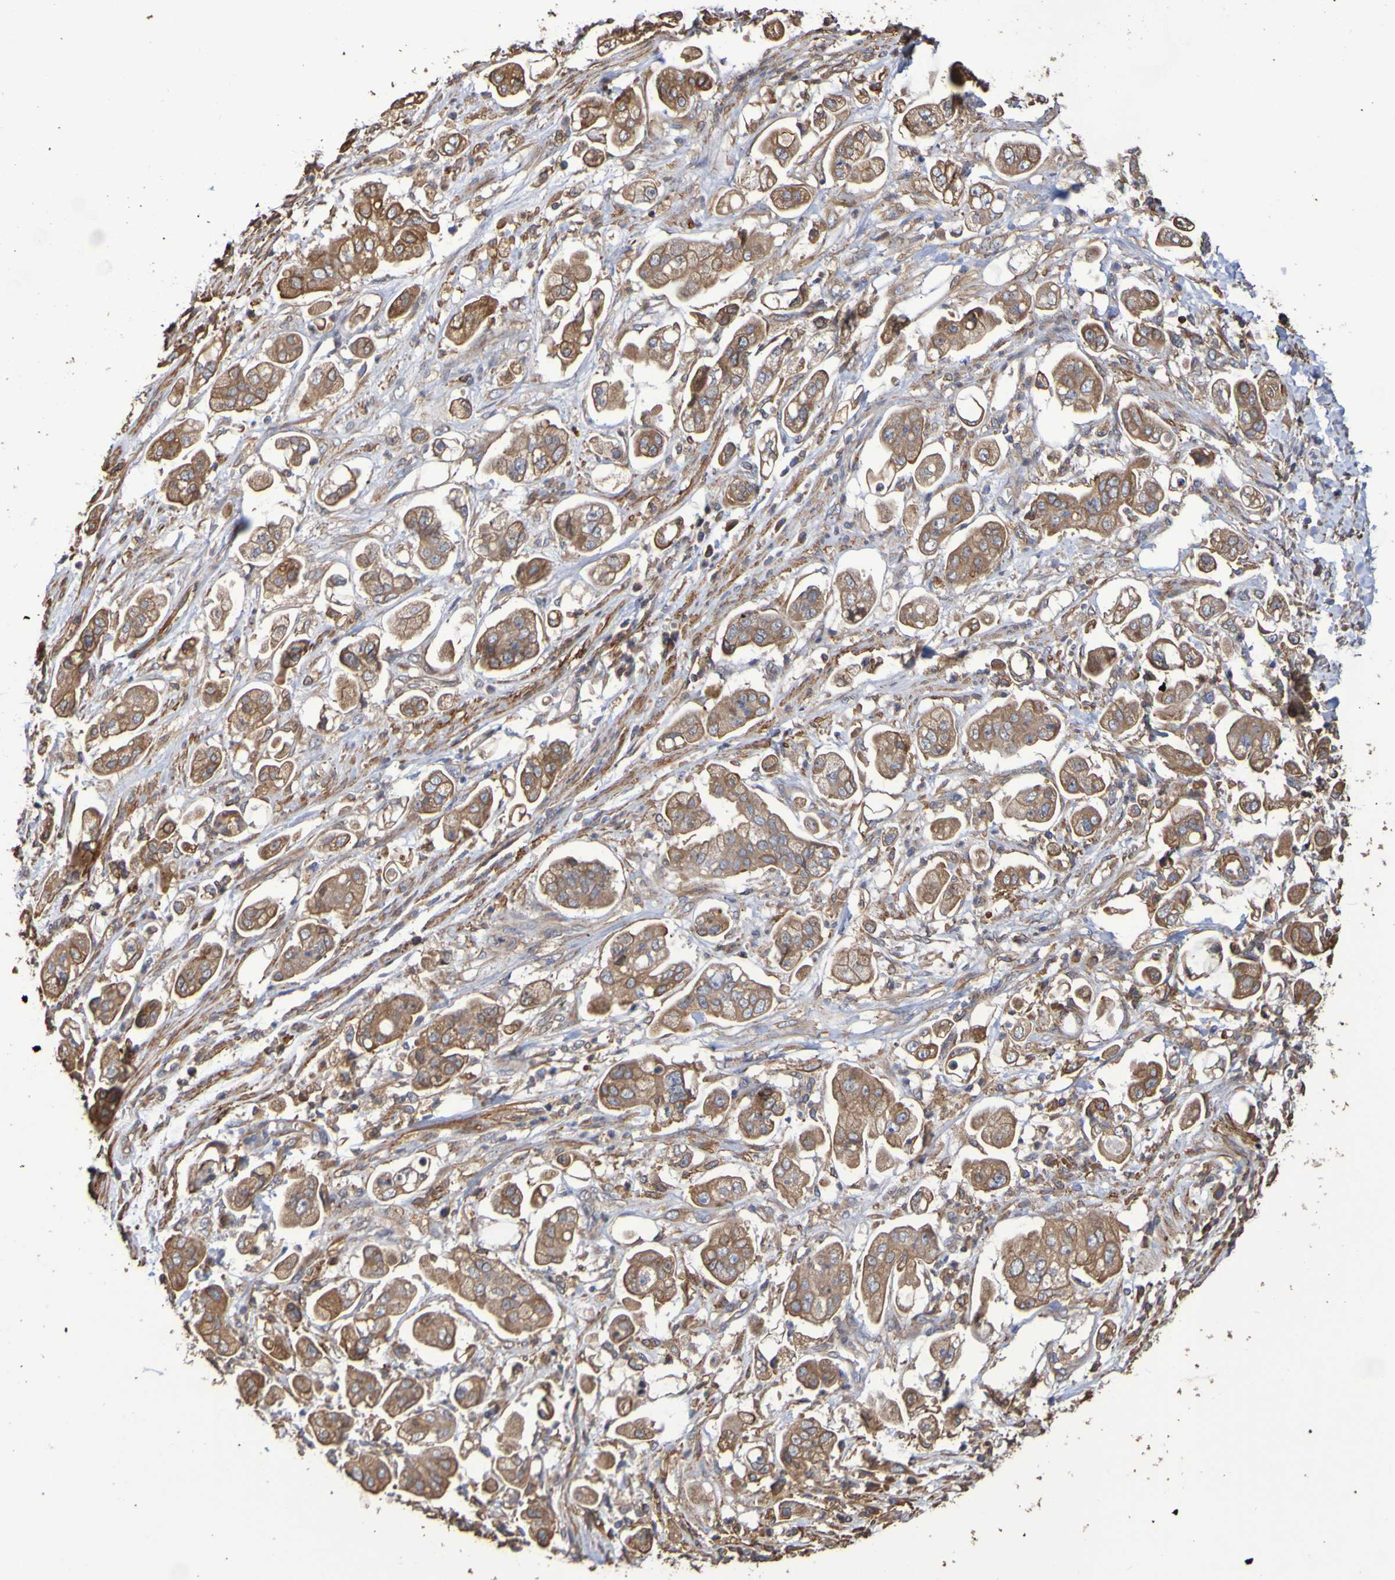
{"staining": {"intensity": "moderate", "quantity": ">75%", "location": "cytoplasmic/membranous"}, "tissue": "stomach cancer", "cell_type": "Tumor cells", "image_type": "cancer", "snomed": [{"axis": "morphology", "description": "Adenocarcinoma, NOS"}, {"axis": "topography", "description": "Stomach"}], "caption": "Tumor cells reveal medium levels of moderate cytoplasmic/membranous staining in approximately >75% of cells in human stomach adenocarcinoma. The staining is performed using DAB brown chromogen to label protein expression. The nuclei are counter-stained blue using hematoxylin.", "gene": "RAB11A", "patient": {"sex": "male", "age": 62}}